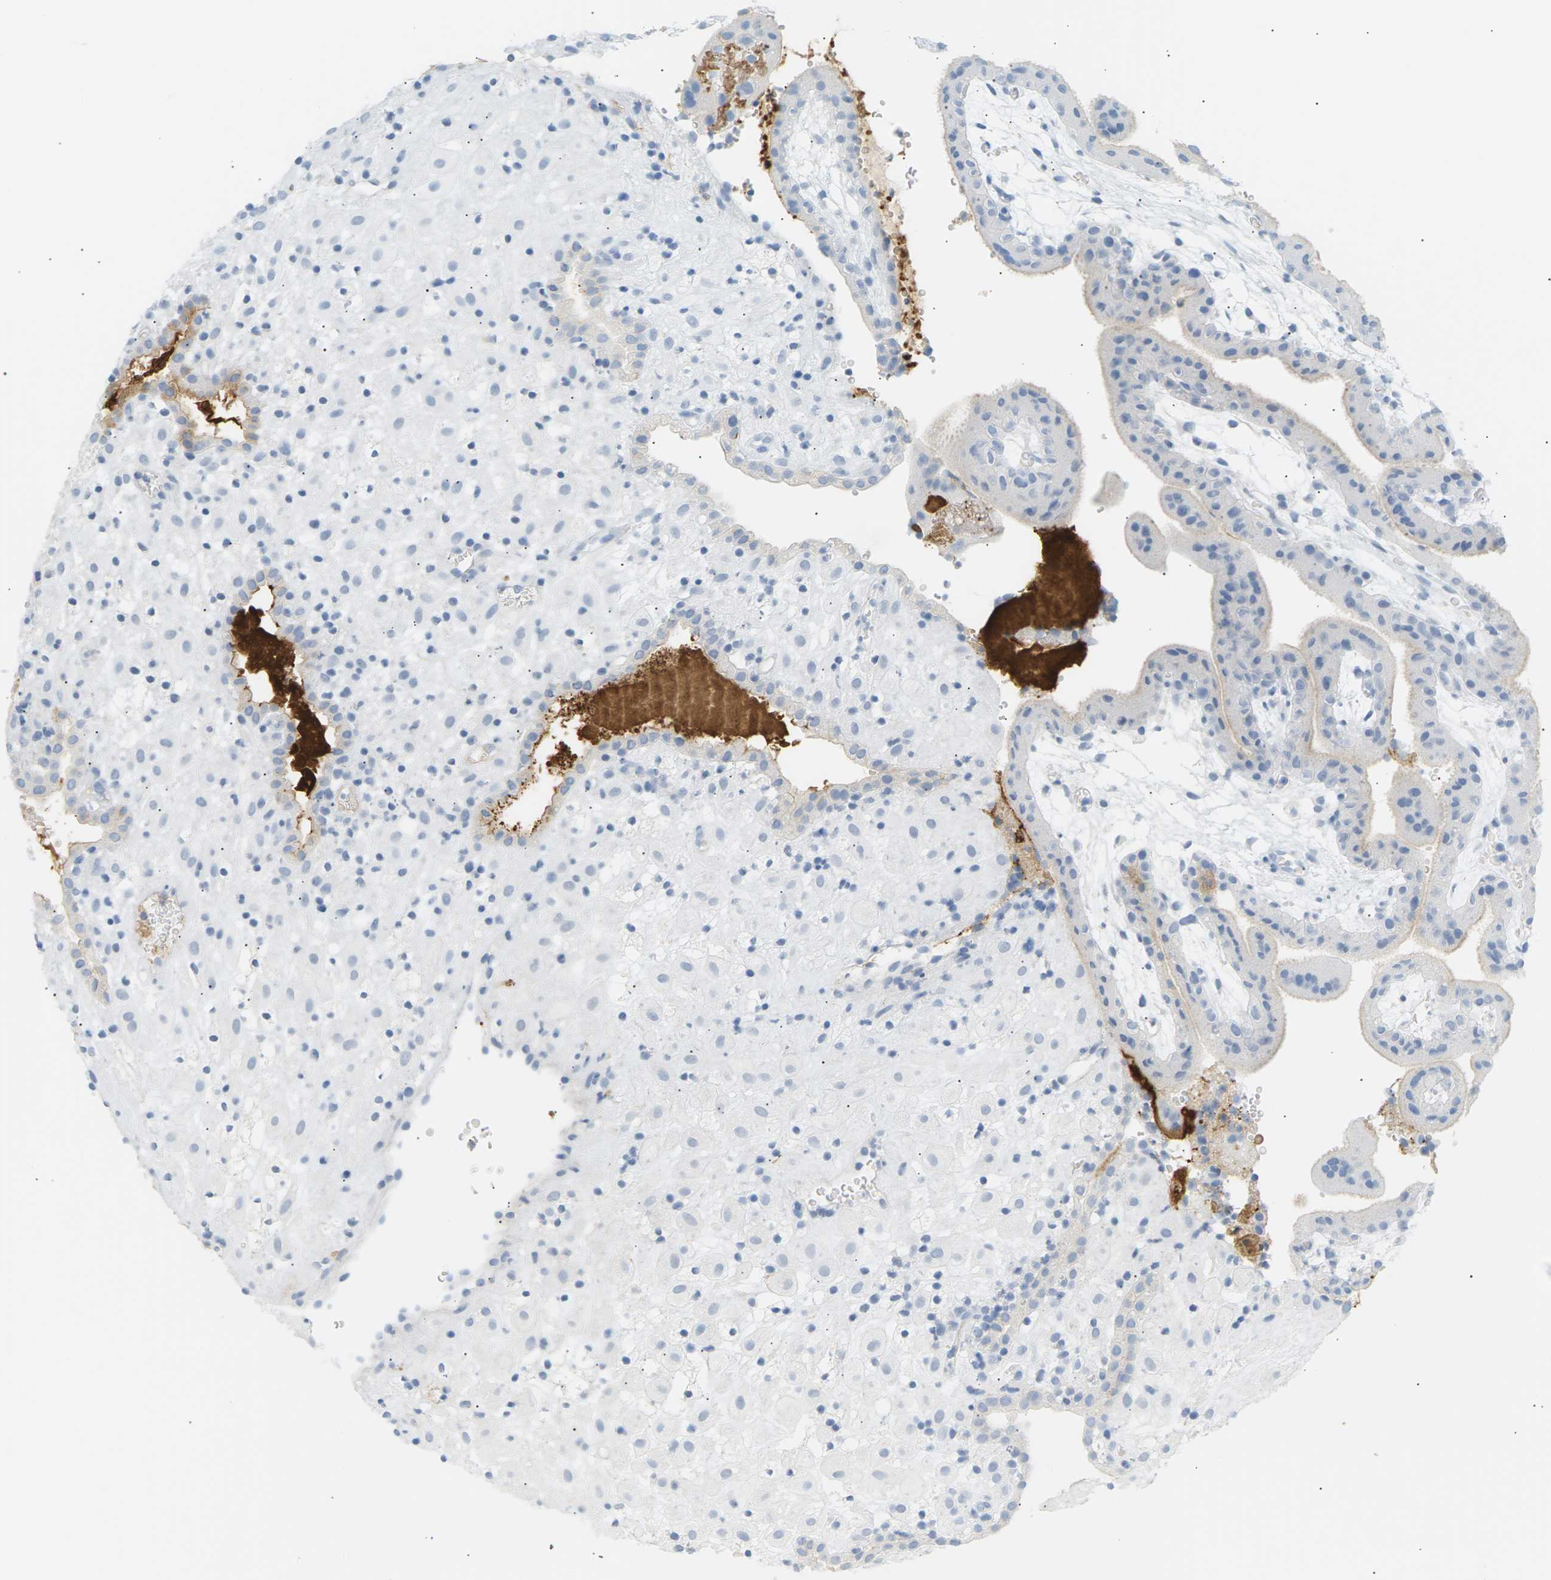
{"staining": {"intensity": "negative", "quantity": "none", "location": "none"}, "tissue": "placenta", "cell_type": "Decidual cells", "image_type": "normal", "snomed": [{"axis": "morphology", "description": "Normal tissue, NOS"}, {"axis": "topography", "description": "Placenta"}], "caption": "Immunohistochemistry histopathology image of unremarkable placenta stained for a protein (brown), which displays no positivity in decidual cells. (Stains: DAB (3,3'-diaminobenzidine) IHC with hematoxylin counter stain, Microscopy: brightfield microscopy at high magnification).", "gene": "CLU", "patient": {"sex": "female", "age": 18}}